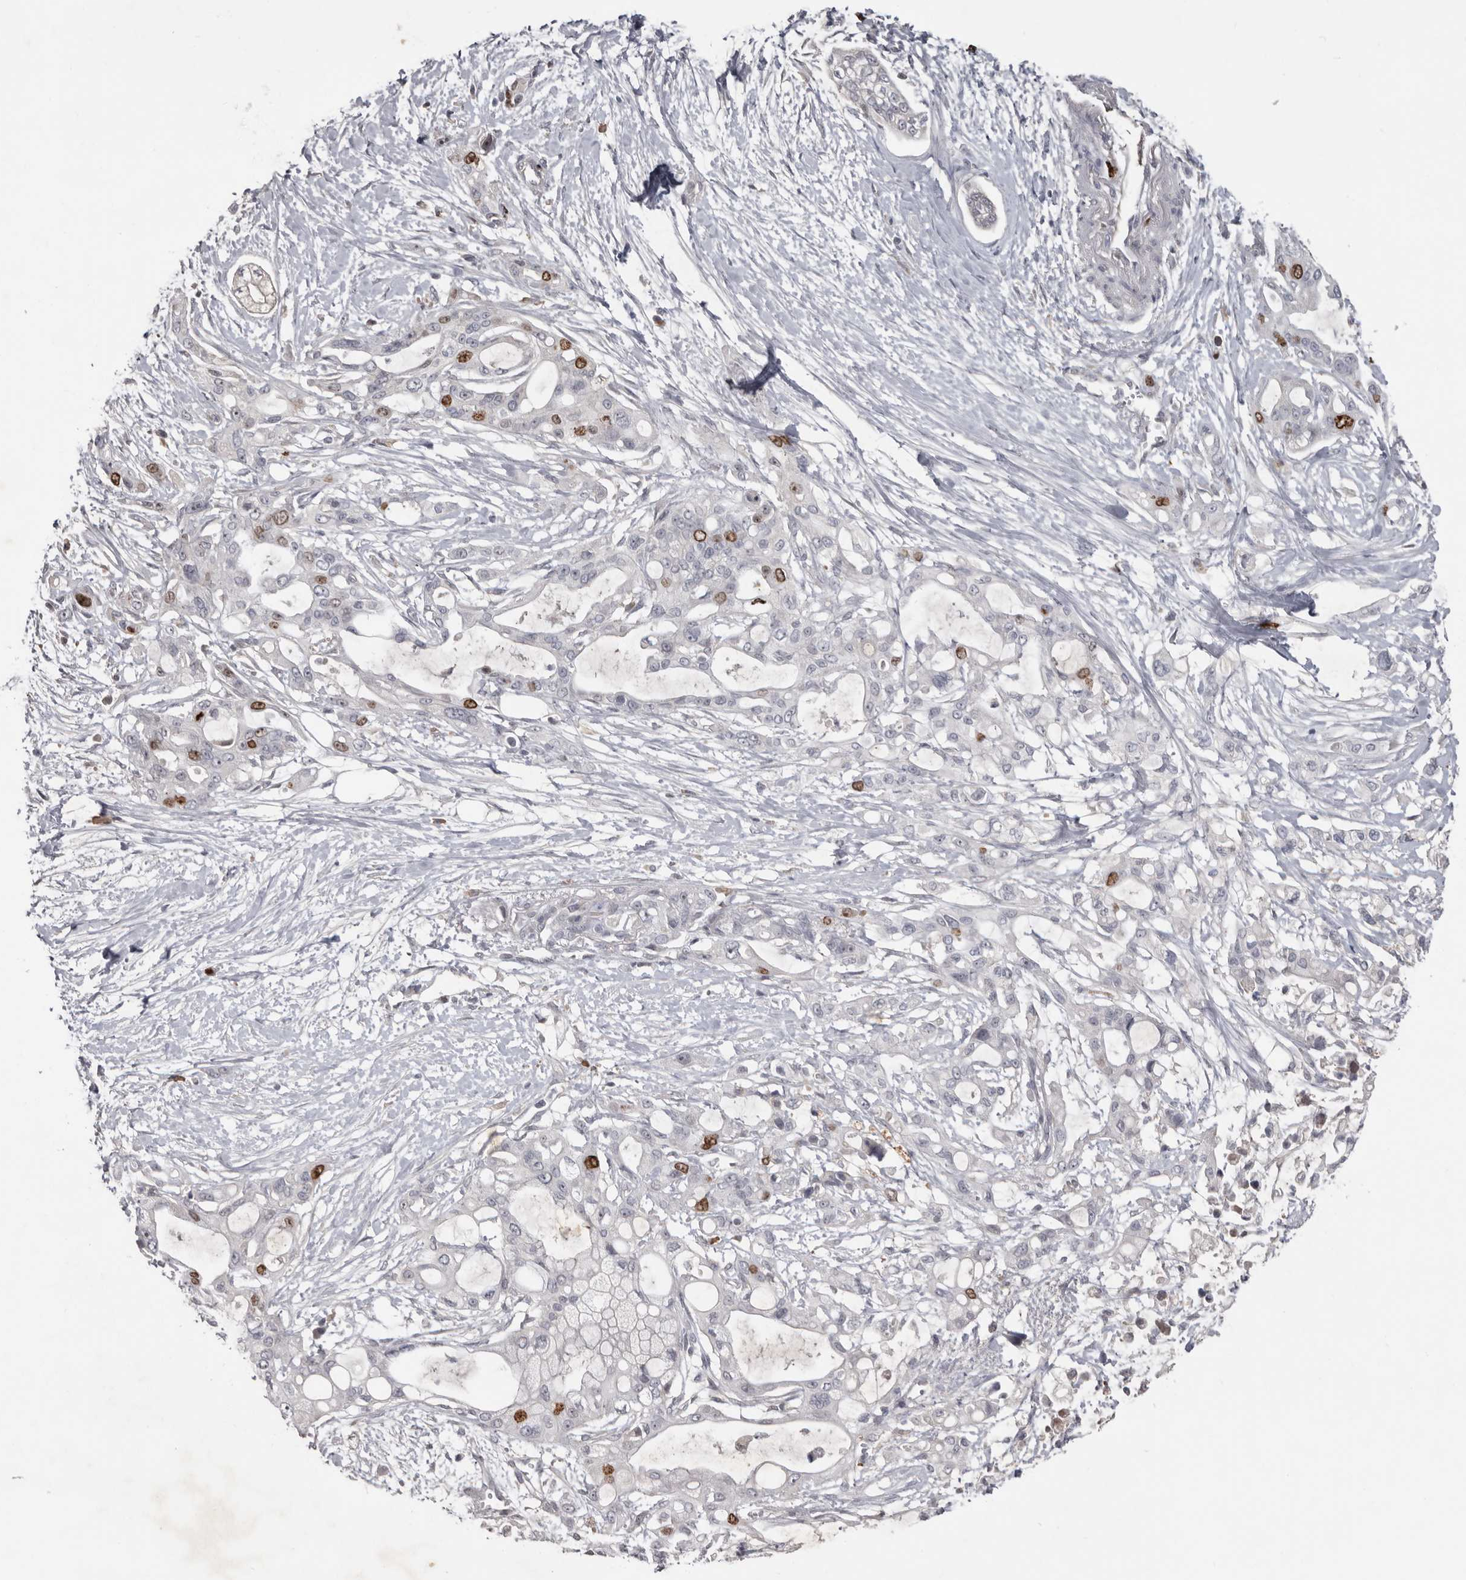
{"staining": {"intensity": "moderate", "quantity": "<25%", "location": "nuclear"}, "tissue": "pancreatic cancer", "cell_type": "Tumor cells", "image_type": "cancer", "snomed": [{"axis": "morphology", "description": "Adenocarcinoma, NOS"}, {"axis": "topography", "description": "Pancreas"}], "caption": "About <25% of tumor cells in pancreatic cancer display moderate nuclear protein positivity as visualized by brown immunohistochemical staining.", "gene": "CDCA8", "patient": {"sex": "male", "age": 68}}